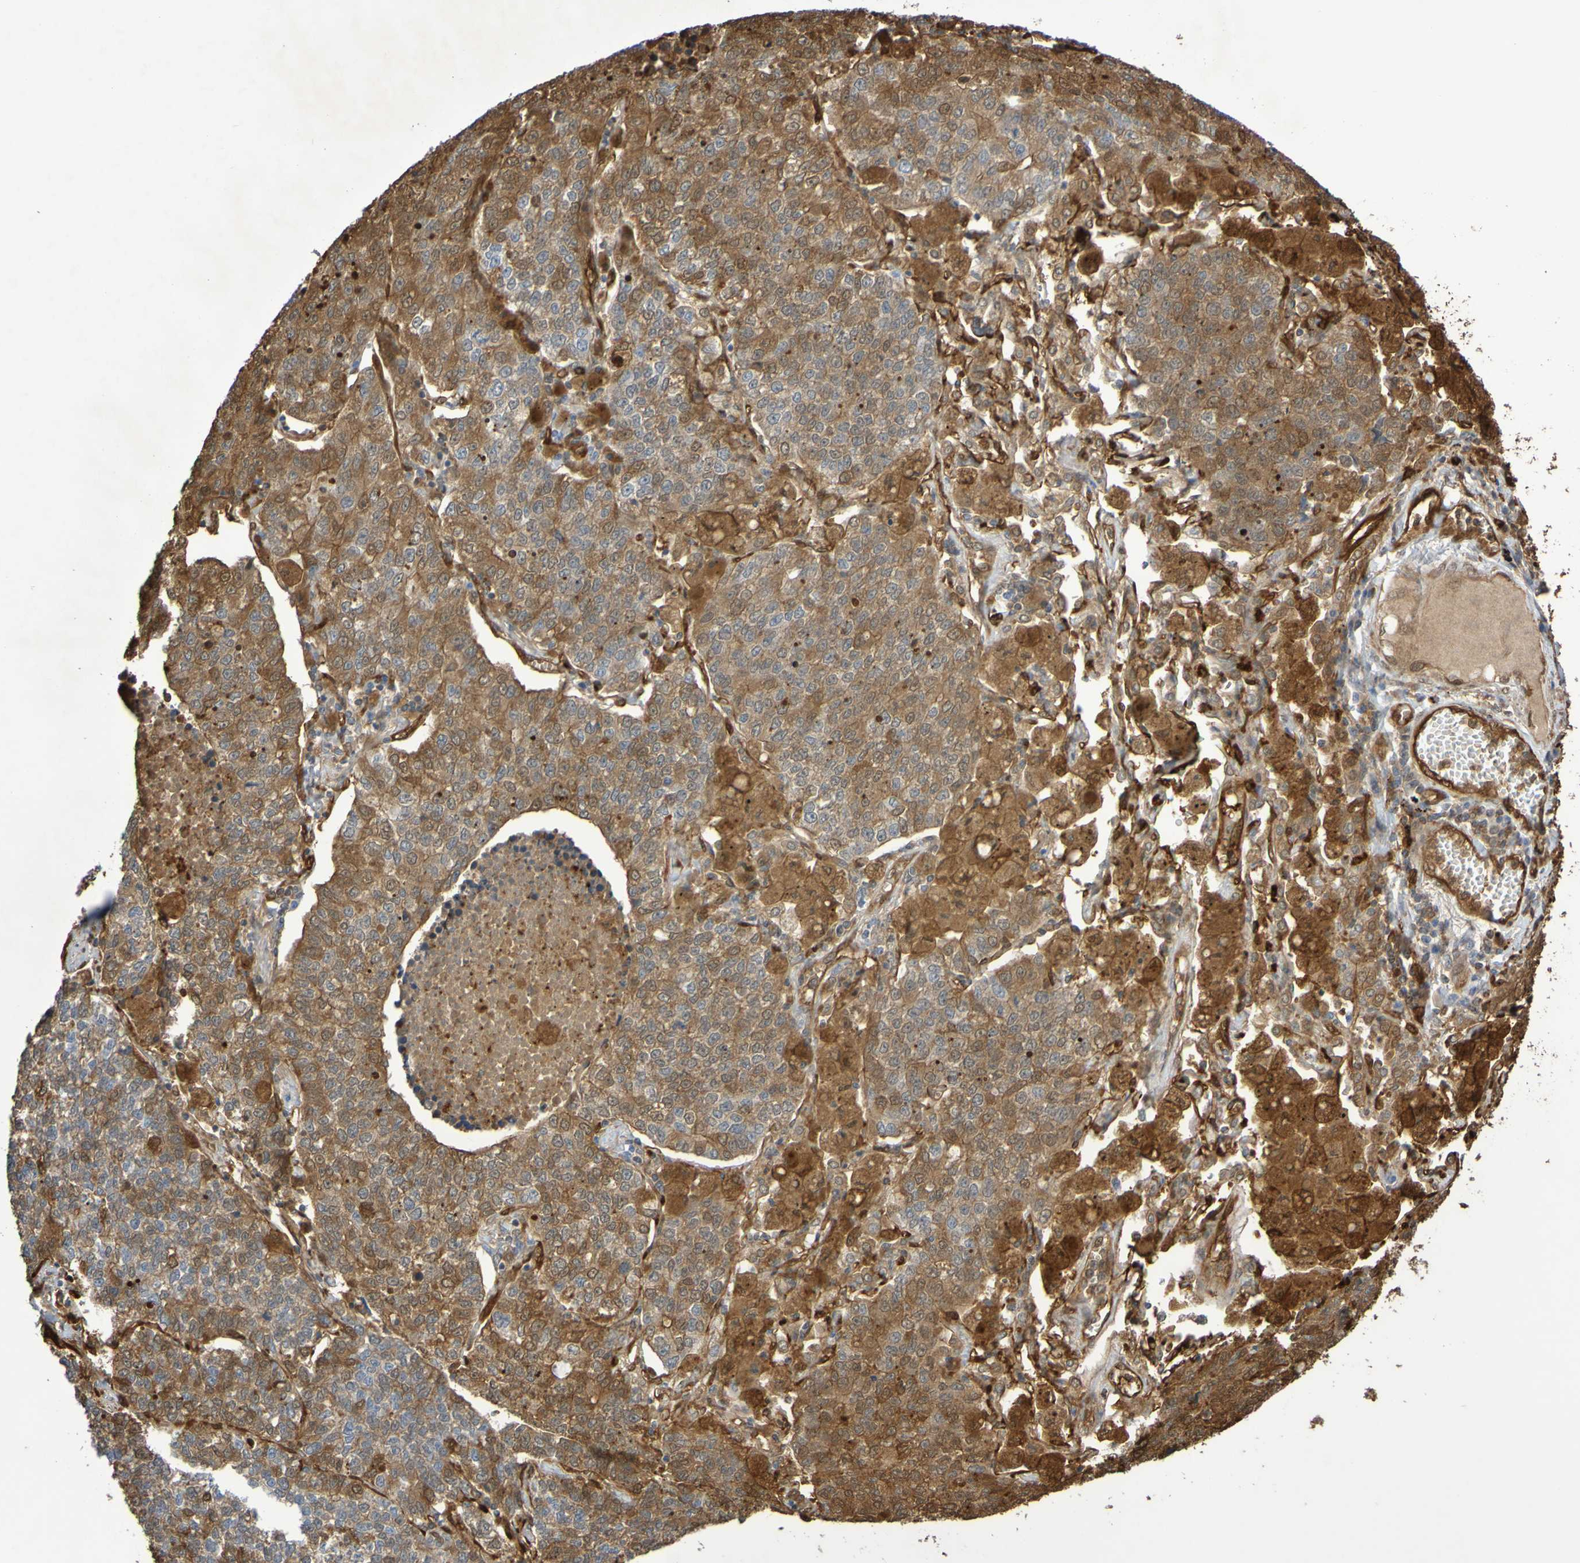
{"staining": {"intensity": "moderate", "quantity": ">75%", "location": "cytoplasmic/membranous"}, "tissue": "lung cancer", "cell_type": "Tumor cells", "image_type": "cancer", "snomed": [{"axis": "morphology", "description": "Adenocarcinoma, NOS"}, {"axis": "topography", "description": "Lung"}], "caption": "Immunohistochemistry (IHC) (DAB (3,3'-diaminobenzidine)) staining of human lung adenocarcinoma exhibits moderate cytoplasmic/membranous protein positivity in approximately >75% of tumor cells.", "gene": "SERPINB6", "patient": {"sex": "male", "age": 49}}